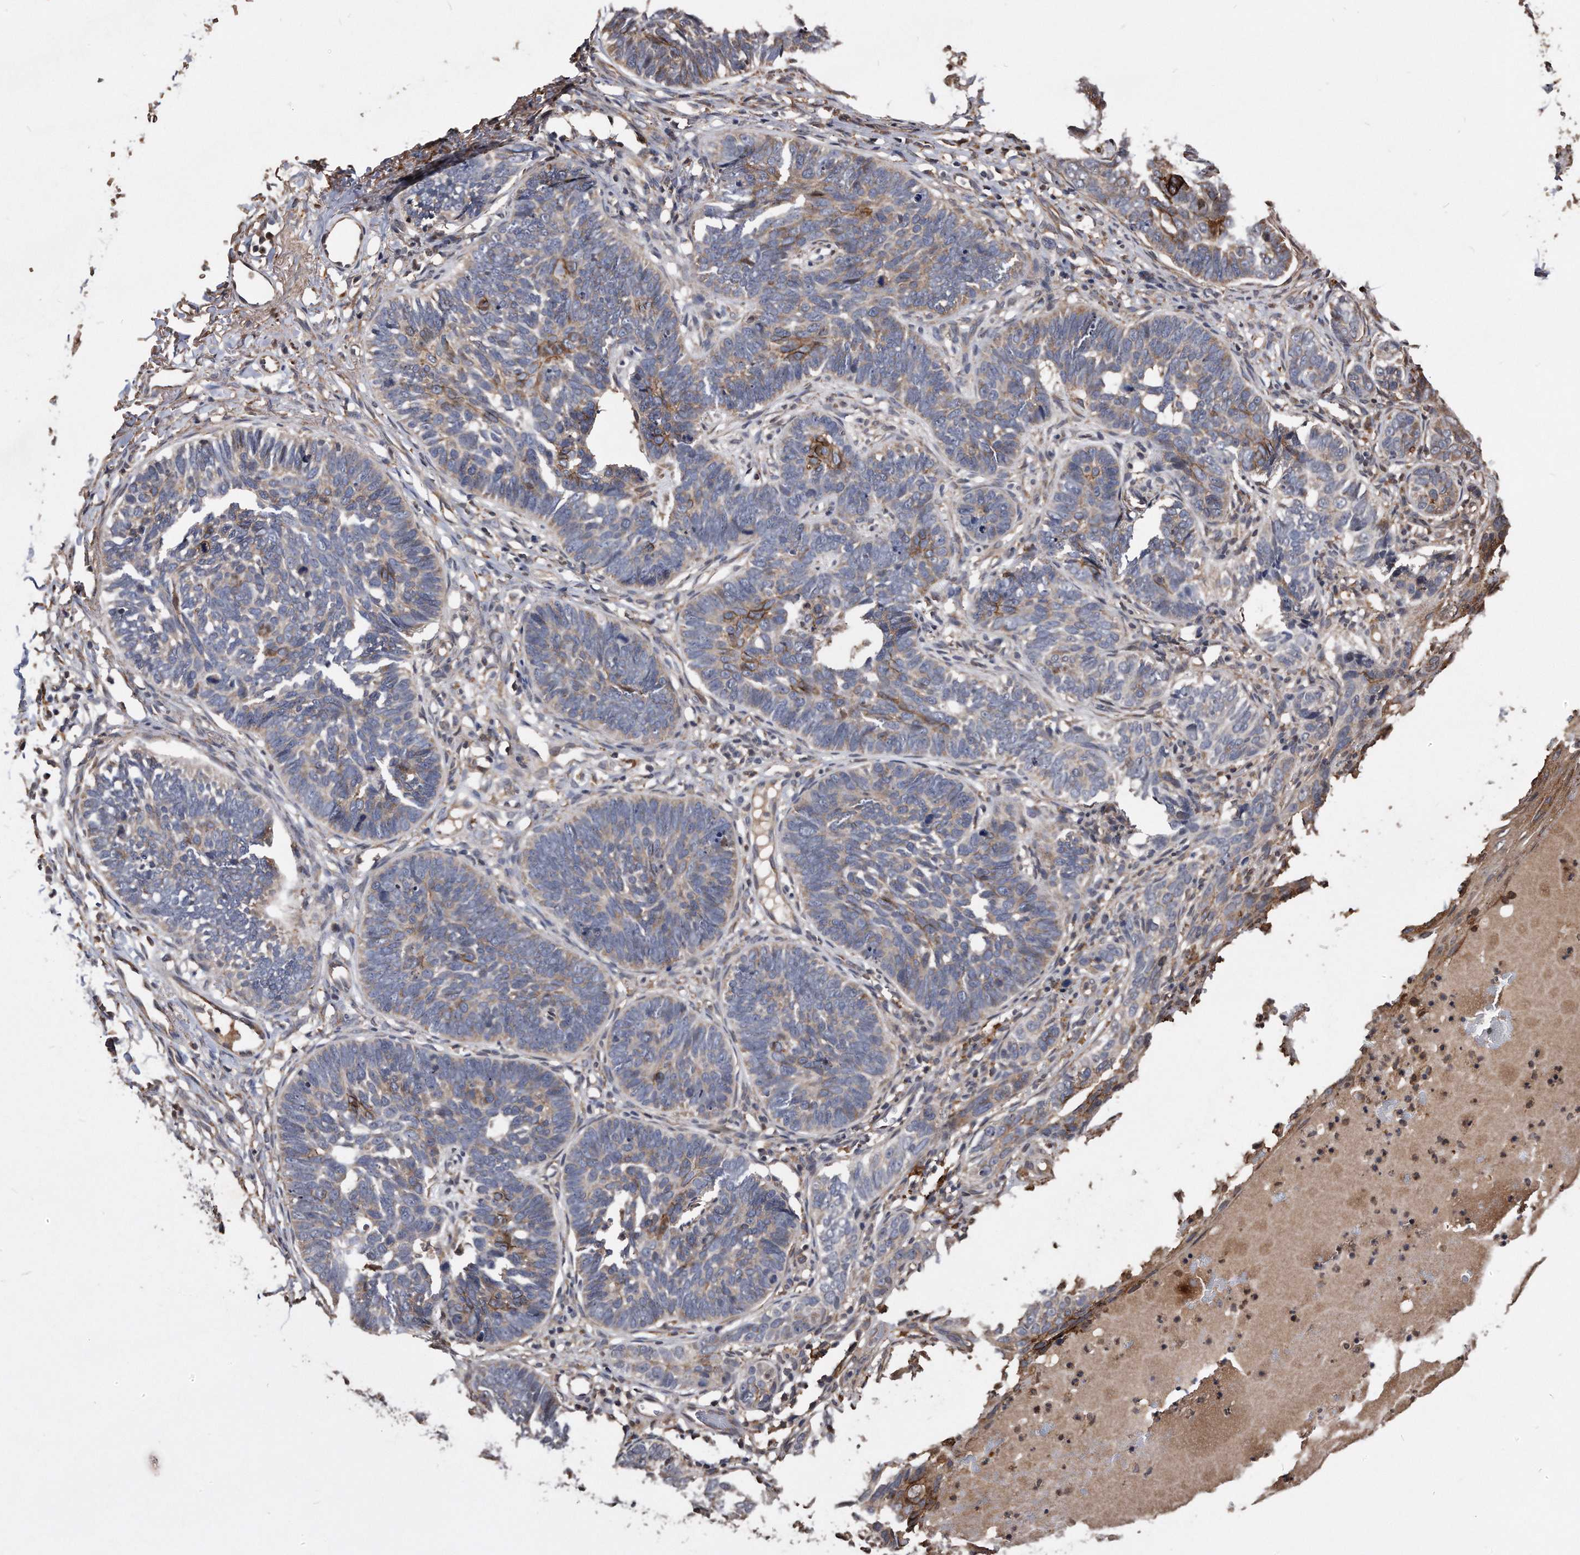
{"staining": {"intensity": "moderate", "quantity": "<25%", "location": "cytoplasmic/membranous"}, "tissue": "skin cancer", "cell_type": "Tumor cells", "image_type": "cancer", "snomed": [{"axis": "morphology", "description": "Normal tissue, NOS"}, {"axis": "morphology", "description": "Basal cell carcinoma"}, {"axis": "topography", "description": "Skin"}], "caption": "Brown immunohistochemical staining in skin basal cell carcinoma demonstrates moderate cytoplasmic/membranous staining in approximately <25% of tumor cells. (DAB IHC, brown staining for protein, blue staining for nuclei).", "gene": "IL20RA", "patient": {"sex": "male", "age": 77}}